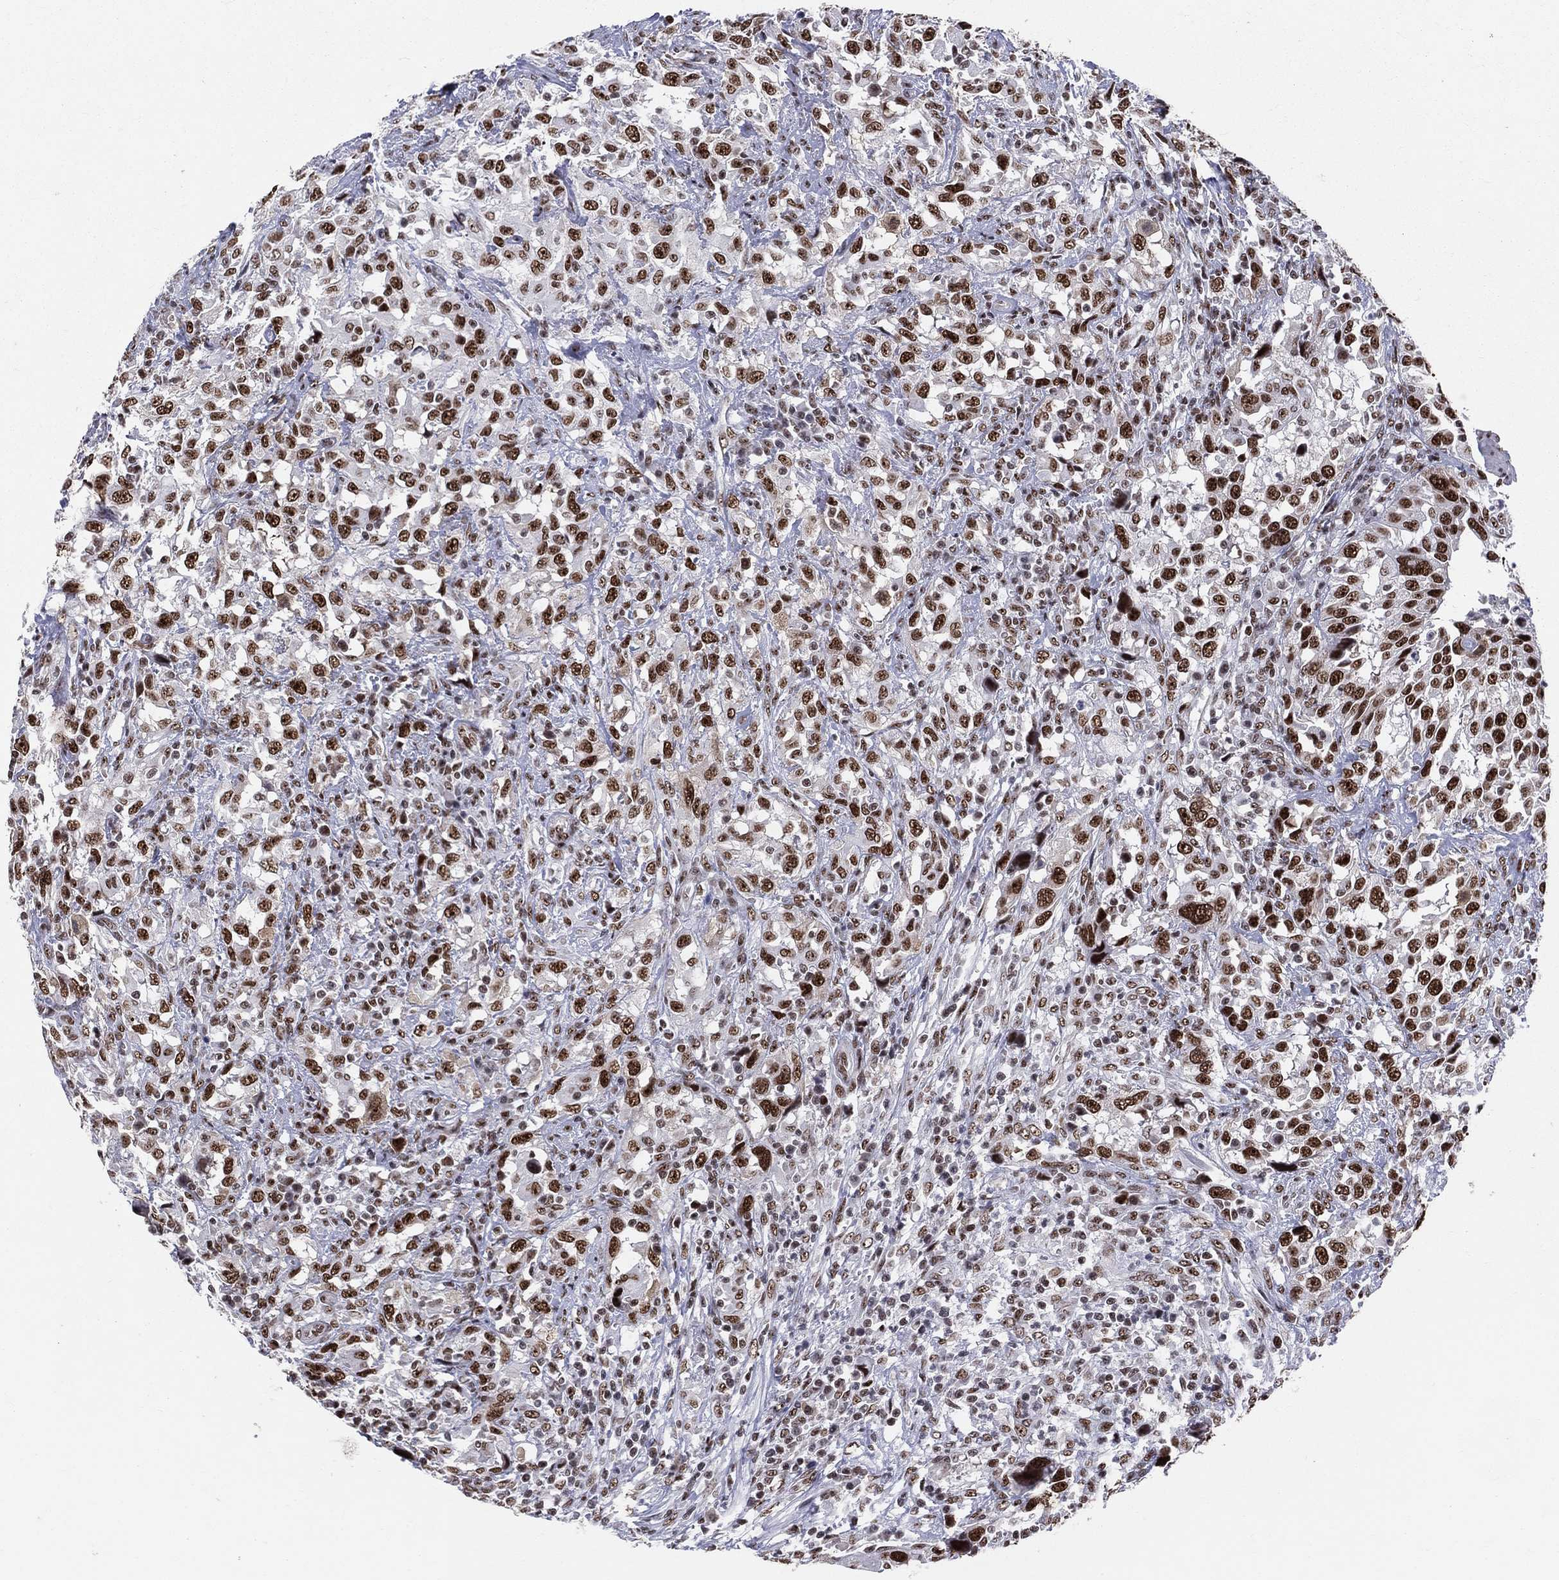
{"staining": {"intensity": "strong", "quantity": ">75%", "location": "nuclear"}, "tissue": "urothelial cancer", "cell_type": "Tumor cells", "image_type": "cancer", "snomed": [{"axis": "morphology", "description": "Urothelial carcinoma, NOS"}, {"axis": "morphology", "description": "Urothelial carcinoma, High grade"}, {"axis": "topography", "description": "Urinary bladder"}], "caption": "This is a micrograph of immunohistochemistry (IHC) staining of urothelial carcinoma (high-grade), which shows strong positivity in the nuclear of tumor cells.", "gene": "CDK7", "patient": {"sex": "female", "age": 64}}